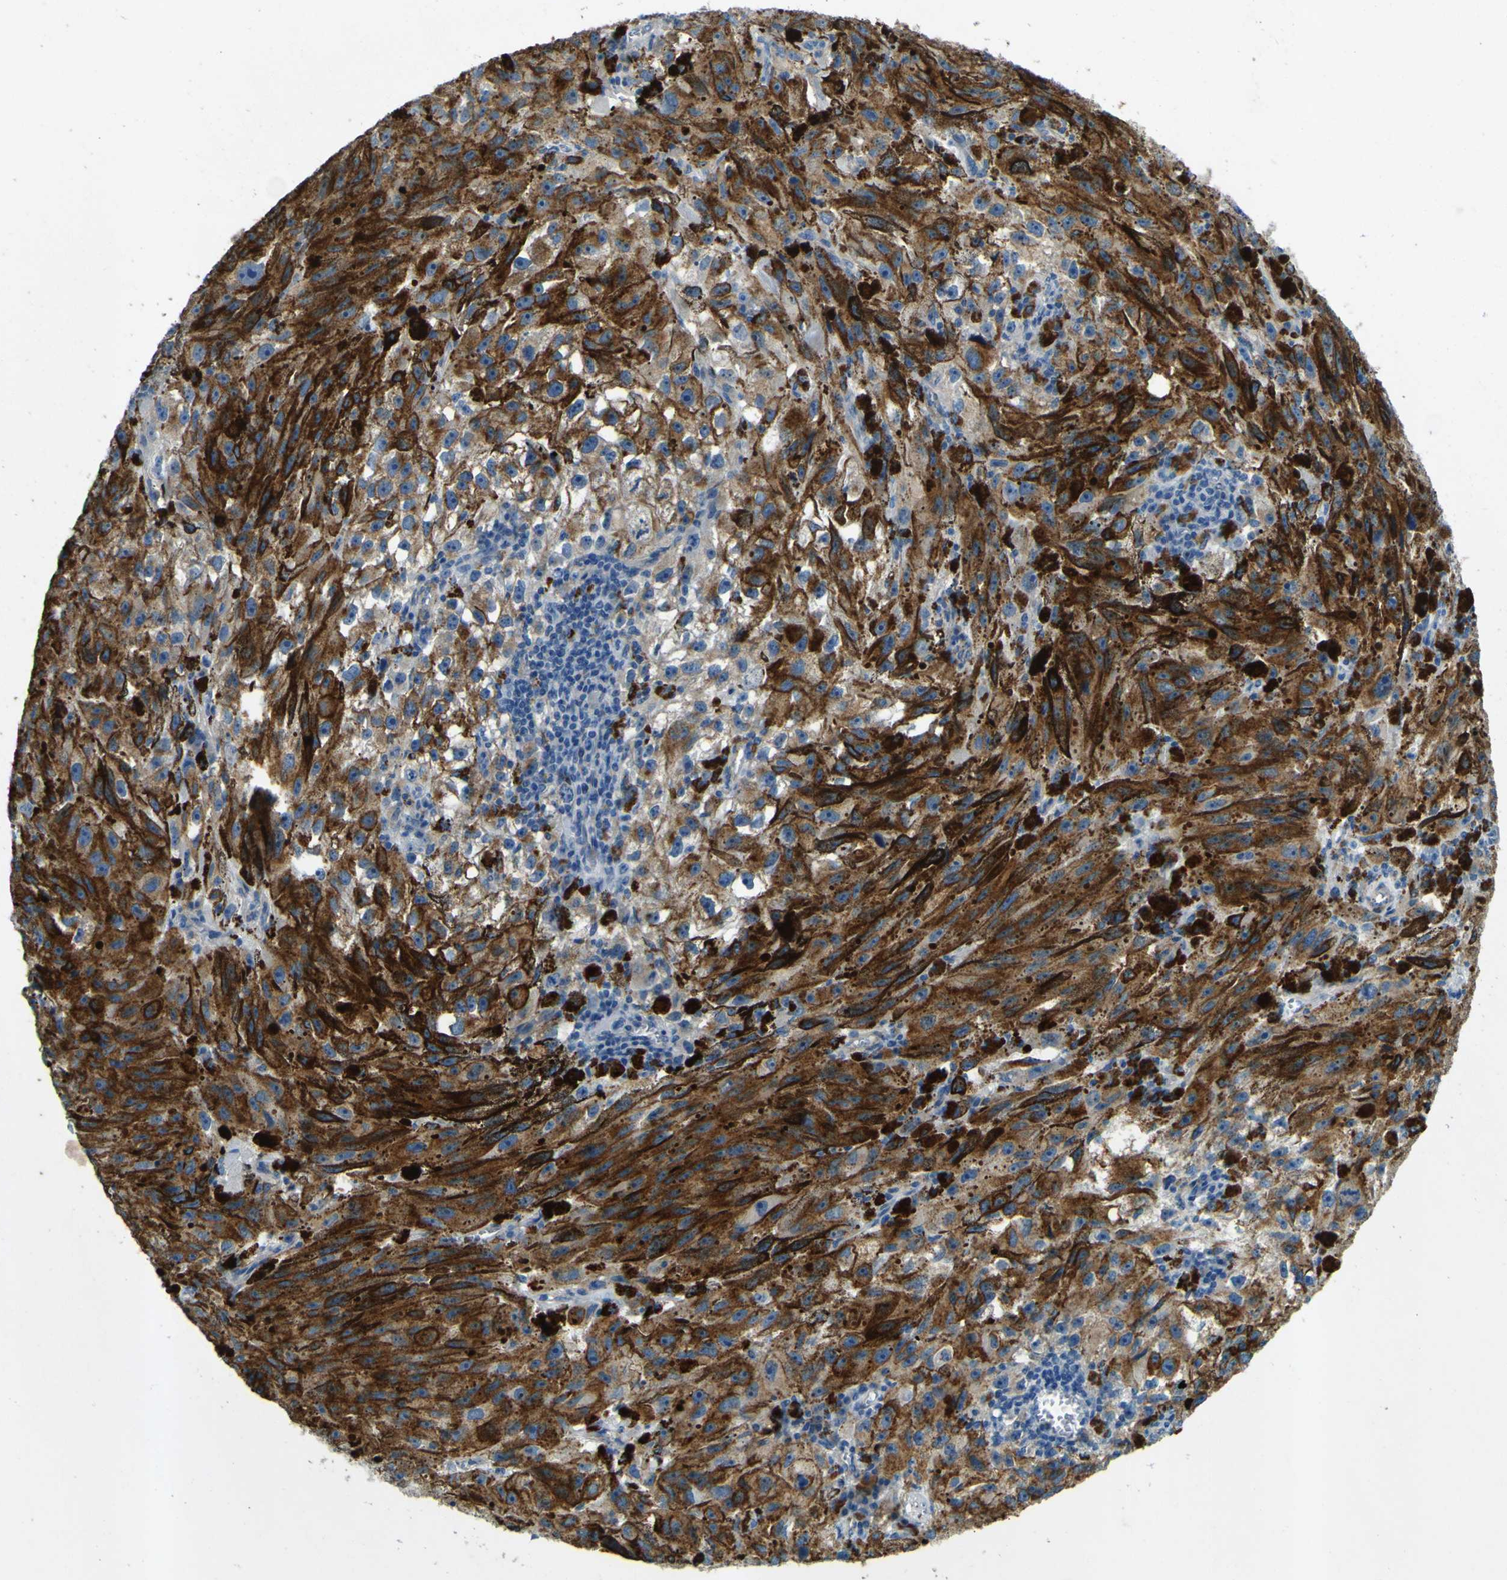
{"staining": {"intensity": "strong", "quantity": ">75%", "location": "cytoplasmic/membranous"}, "tissue": "melanoma", "cell_type": "Tumor cells", "image_type": "cancer", "snomed": [{"axis": "morphology", "description": "Malignant melanoma, NOS"}, {"axis": "topography", "description": "Skin"}], "caption": "Immunohistochemical staining of malignant melanoma exhibits high levels of strong cytoplasmic/membranous staining in approximately >75% of tumor cells.", "gene": "PDE9A", "patient": {"sex": "female", "age": 104}}